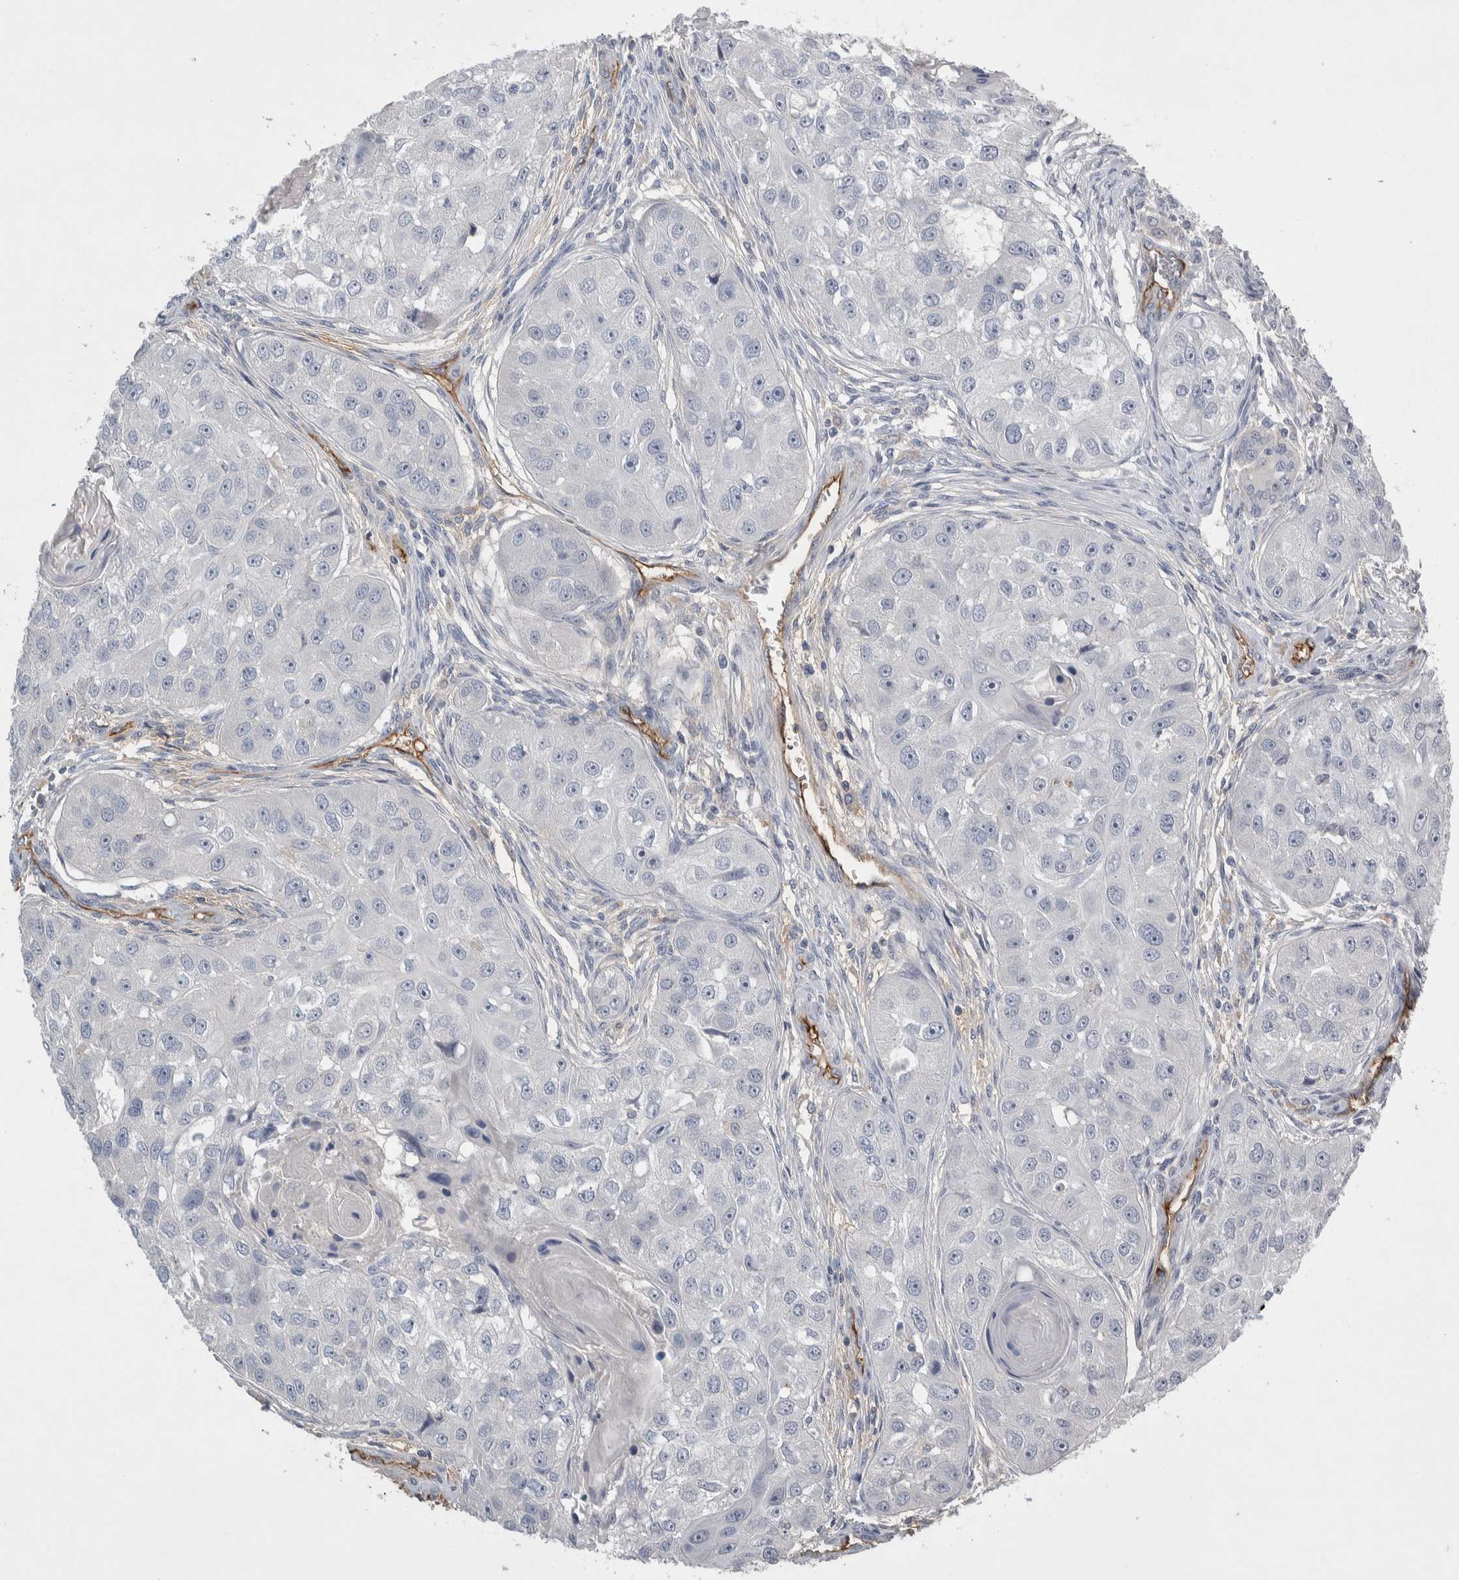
{"staining": {"intensity": "negative", "quantity": "none", "location": "none"}, "tissue": "head and neck cancer", "cell_type": "Tumor cells", "image_type": "cancer", "snomed": [{"axis": "morphology", "description": "Normal tissue, NOS"}, {"axis": "morphology", "description": "Squamous cell carcinoma, NOS"}, {"axis": "topography", "description": "Skeletal muscle"}, {"axis": "topography", "description": "Head-Neck"}], "caption": "There is no significant positivity in tumor cells of squamous cell carcinoma (head and neck). (Immunohistochemistry (ihc), brightfield microscopy, high magnification).", "gene": "CEP131", "patient": {"sex": "male", "age": 51}}